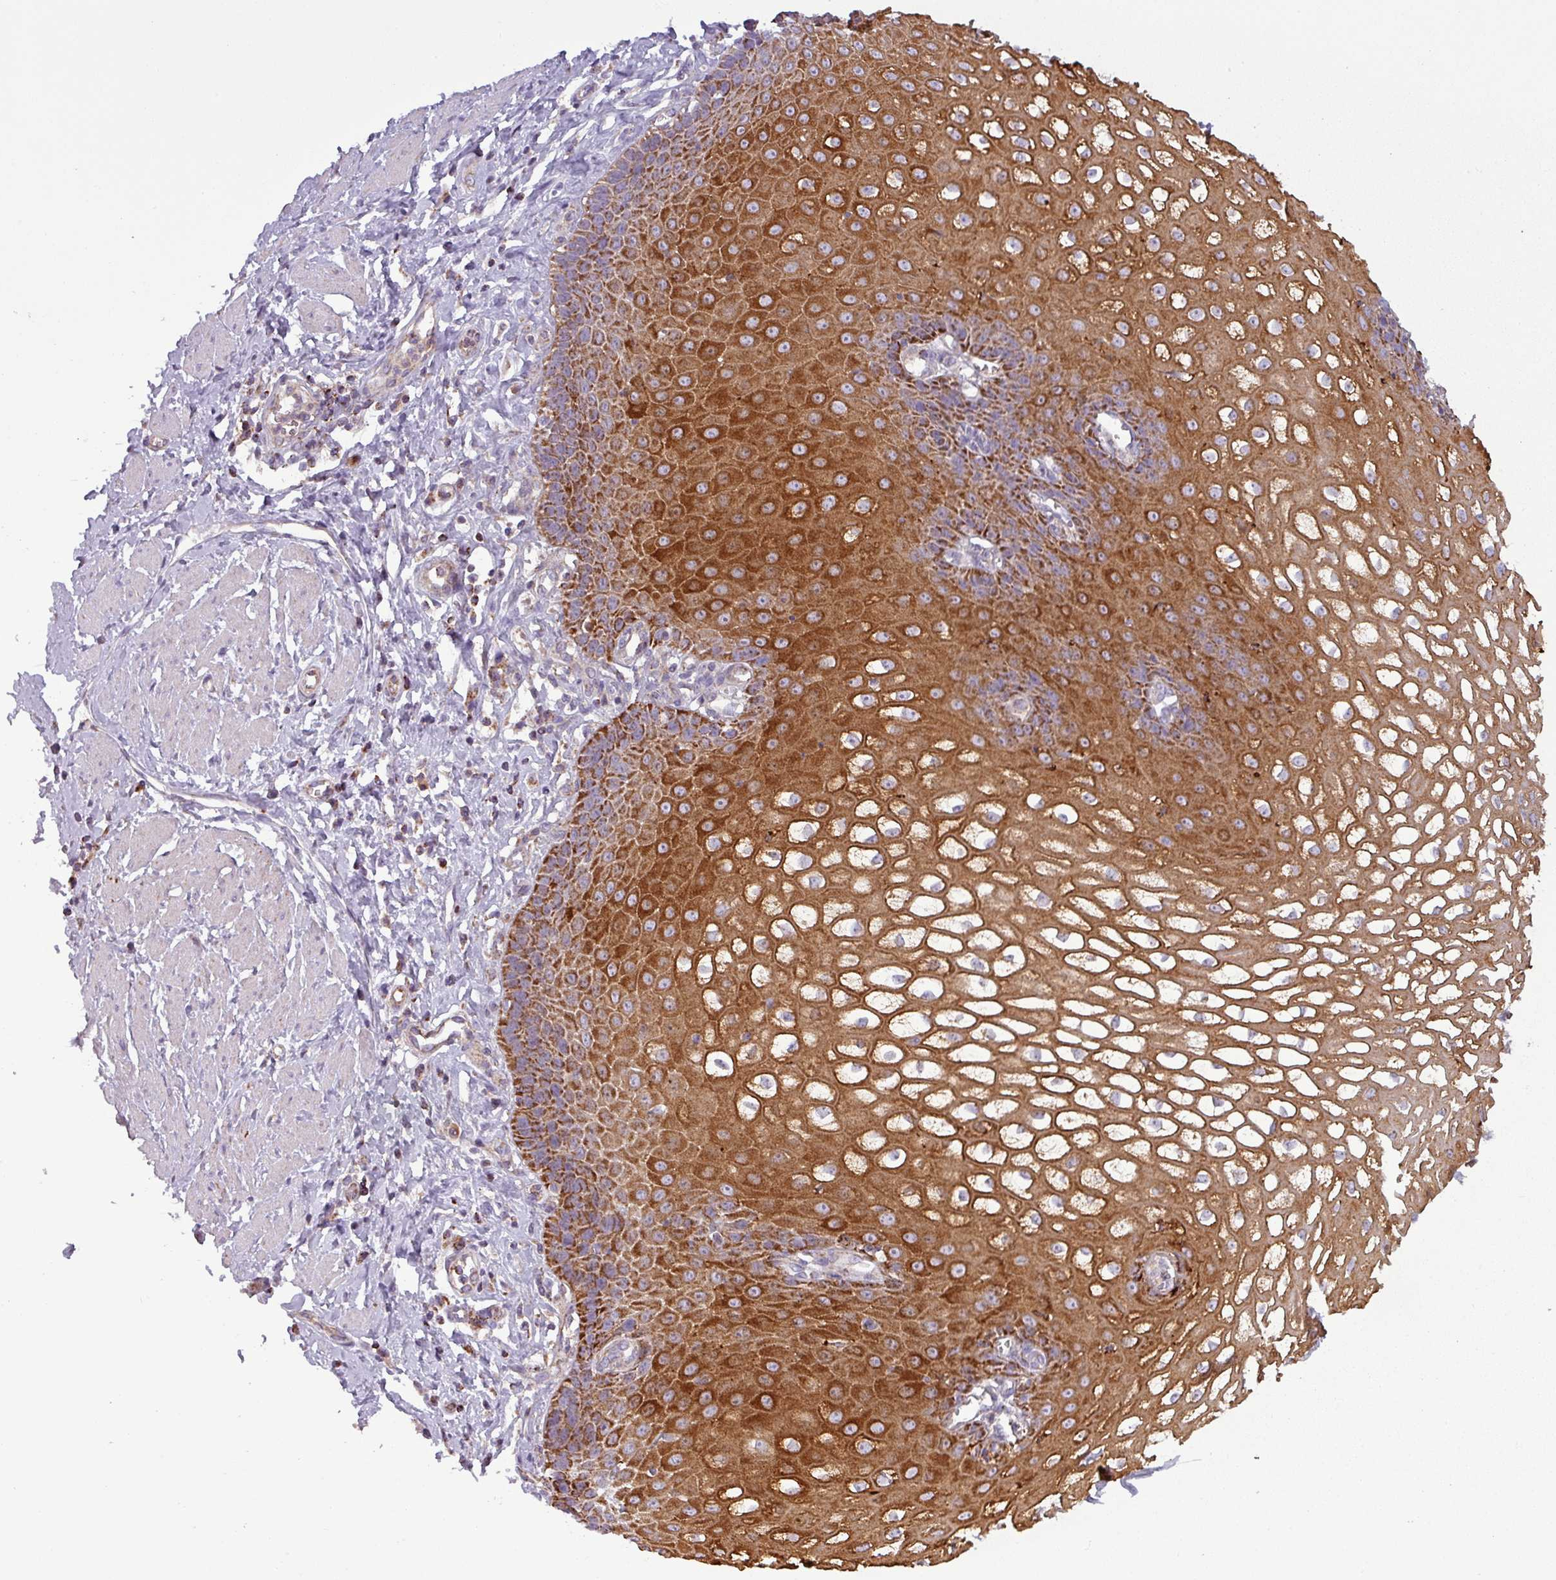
{"staining": {"intensity": "strong", "quantity": ">75%", "location": "cytoplasmic/membranous"}, "tissue": "esophagus", "cell_type": "Squamous epithelial cells", "image_type": "normal", "snomed": [{"axis": "morphology", "description": "Normal tissue, NOS"}, {"axis": "topography", "description": "Esophagus"}], "caption": "Unremarkable esophagus reveals strong cytoplasmic/membranous staining in about >75% of squamous epithelial cells.", "gene": "PNMA6A", "patient": {"sex": "male", "age": 67}}